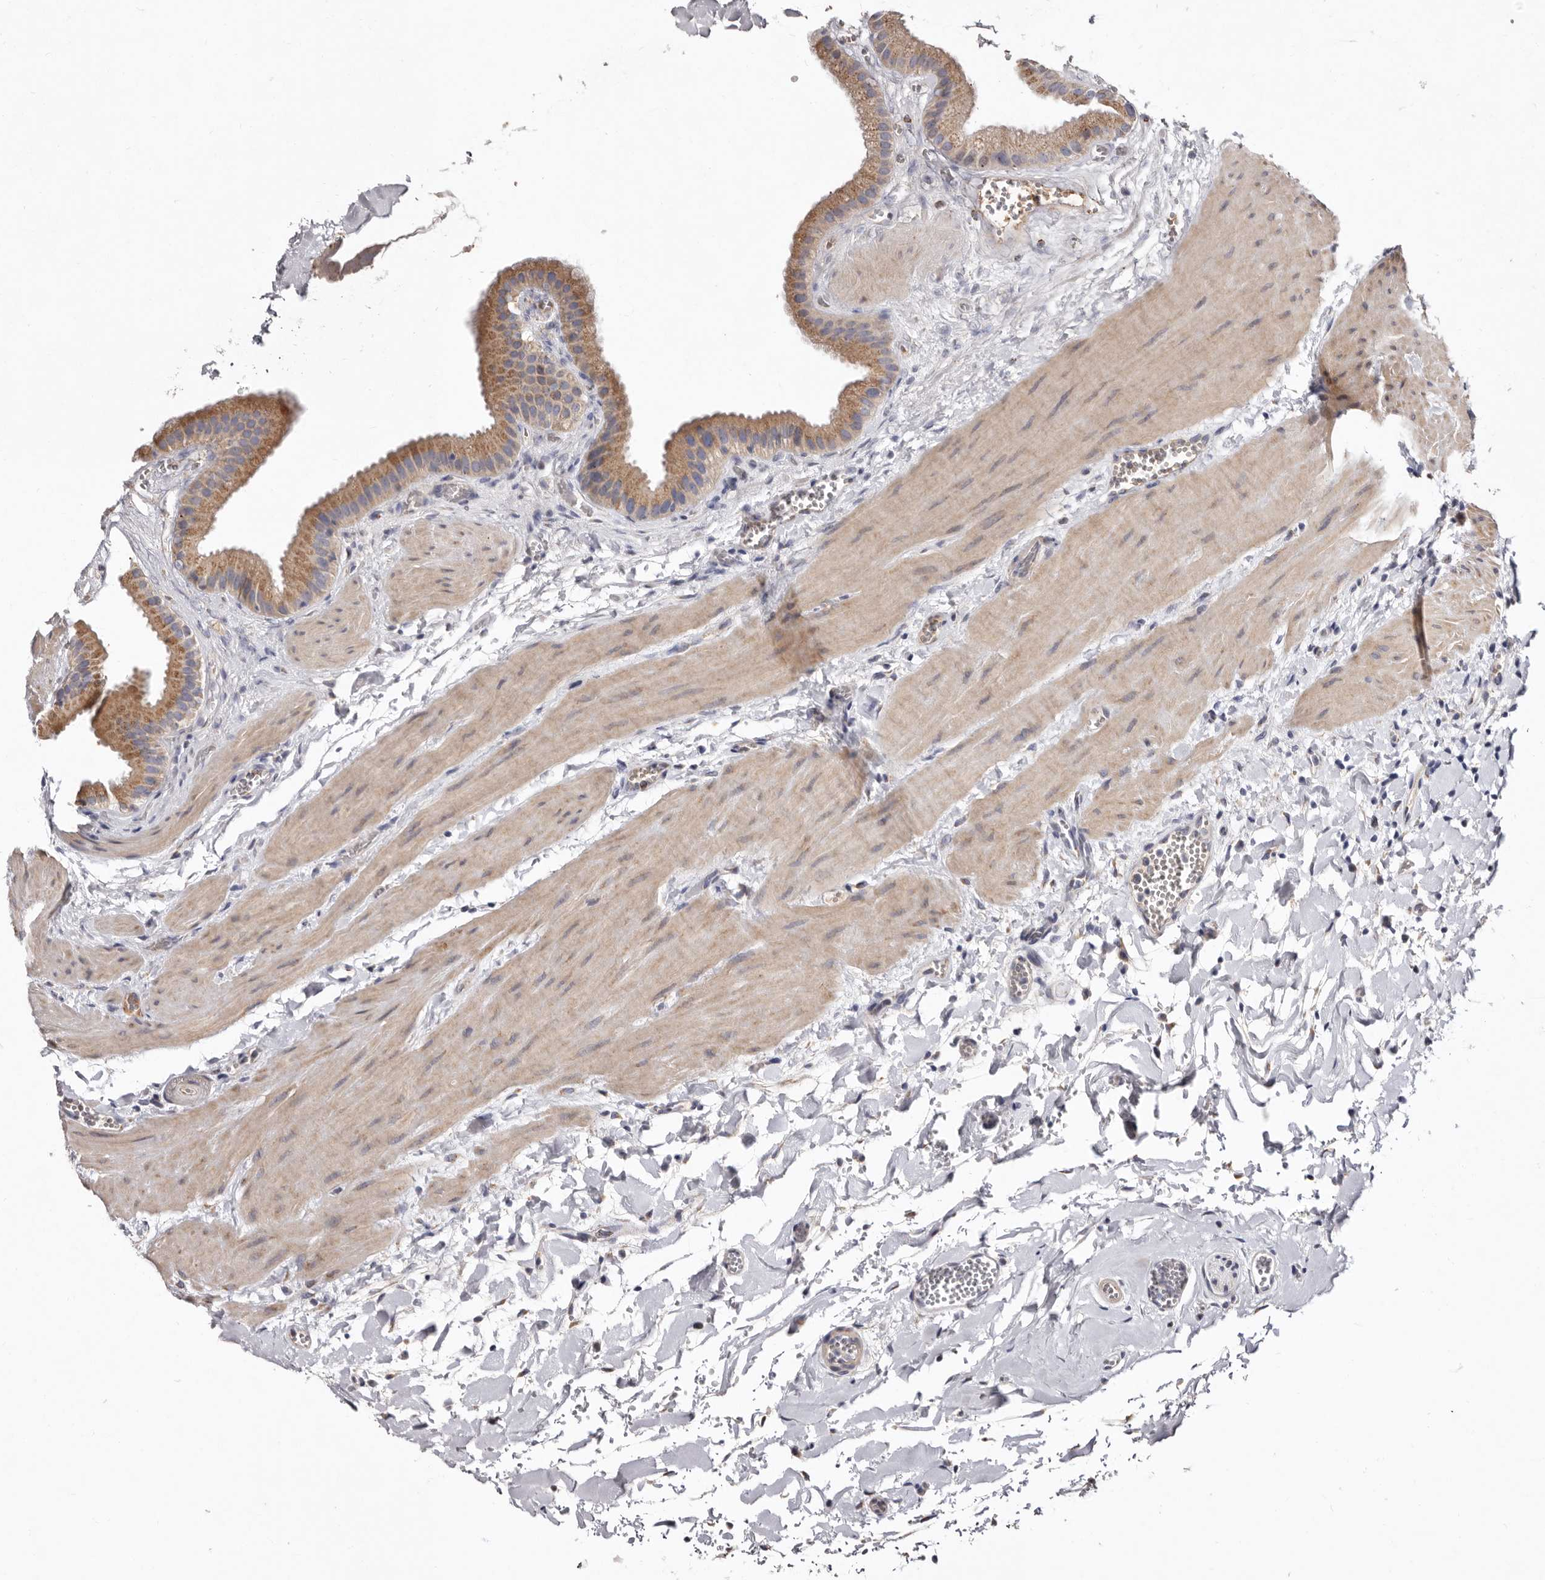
{"staining": {"intensity": "moderate", "quantity": ">75%", "location": "cytoplasmic/membranous"}, "tissue": "gallbladder", "cell_type": "Glandular cells", "image_type": "normal", "snomed": [{"axis": "morphology", "description": "Normal tissue, NOS"}, {"axis": "topography", "description": "Gallbladder"}], "caption": "This histopathology image reveals IHC staining of normal gallbladder, with medium moderate cytoplasmic/membranous expression in about >75% of glandular cells.", "gene": "ASIC5", "patient": {"sex": "male", "age": 55}}